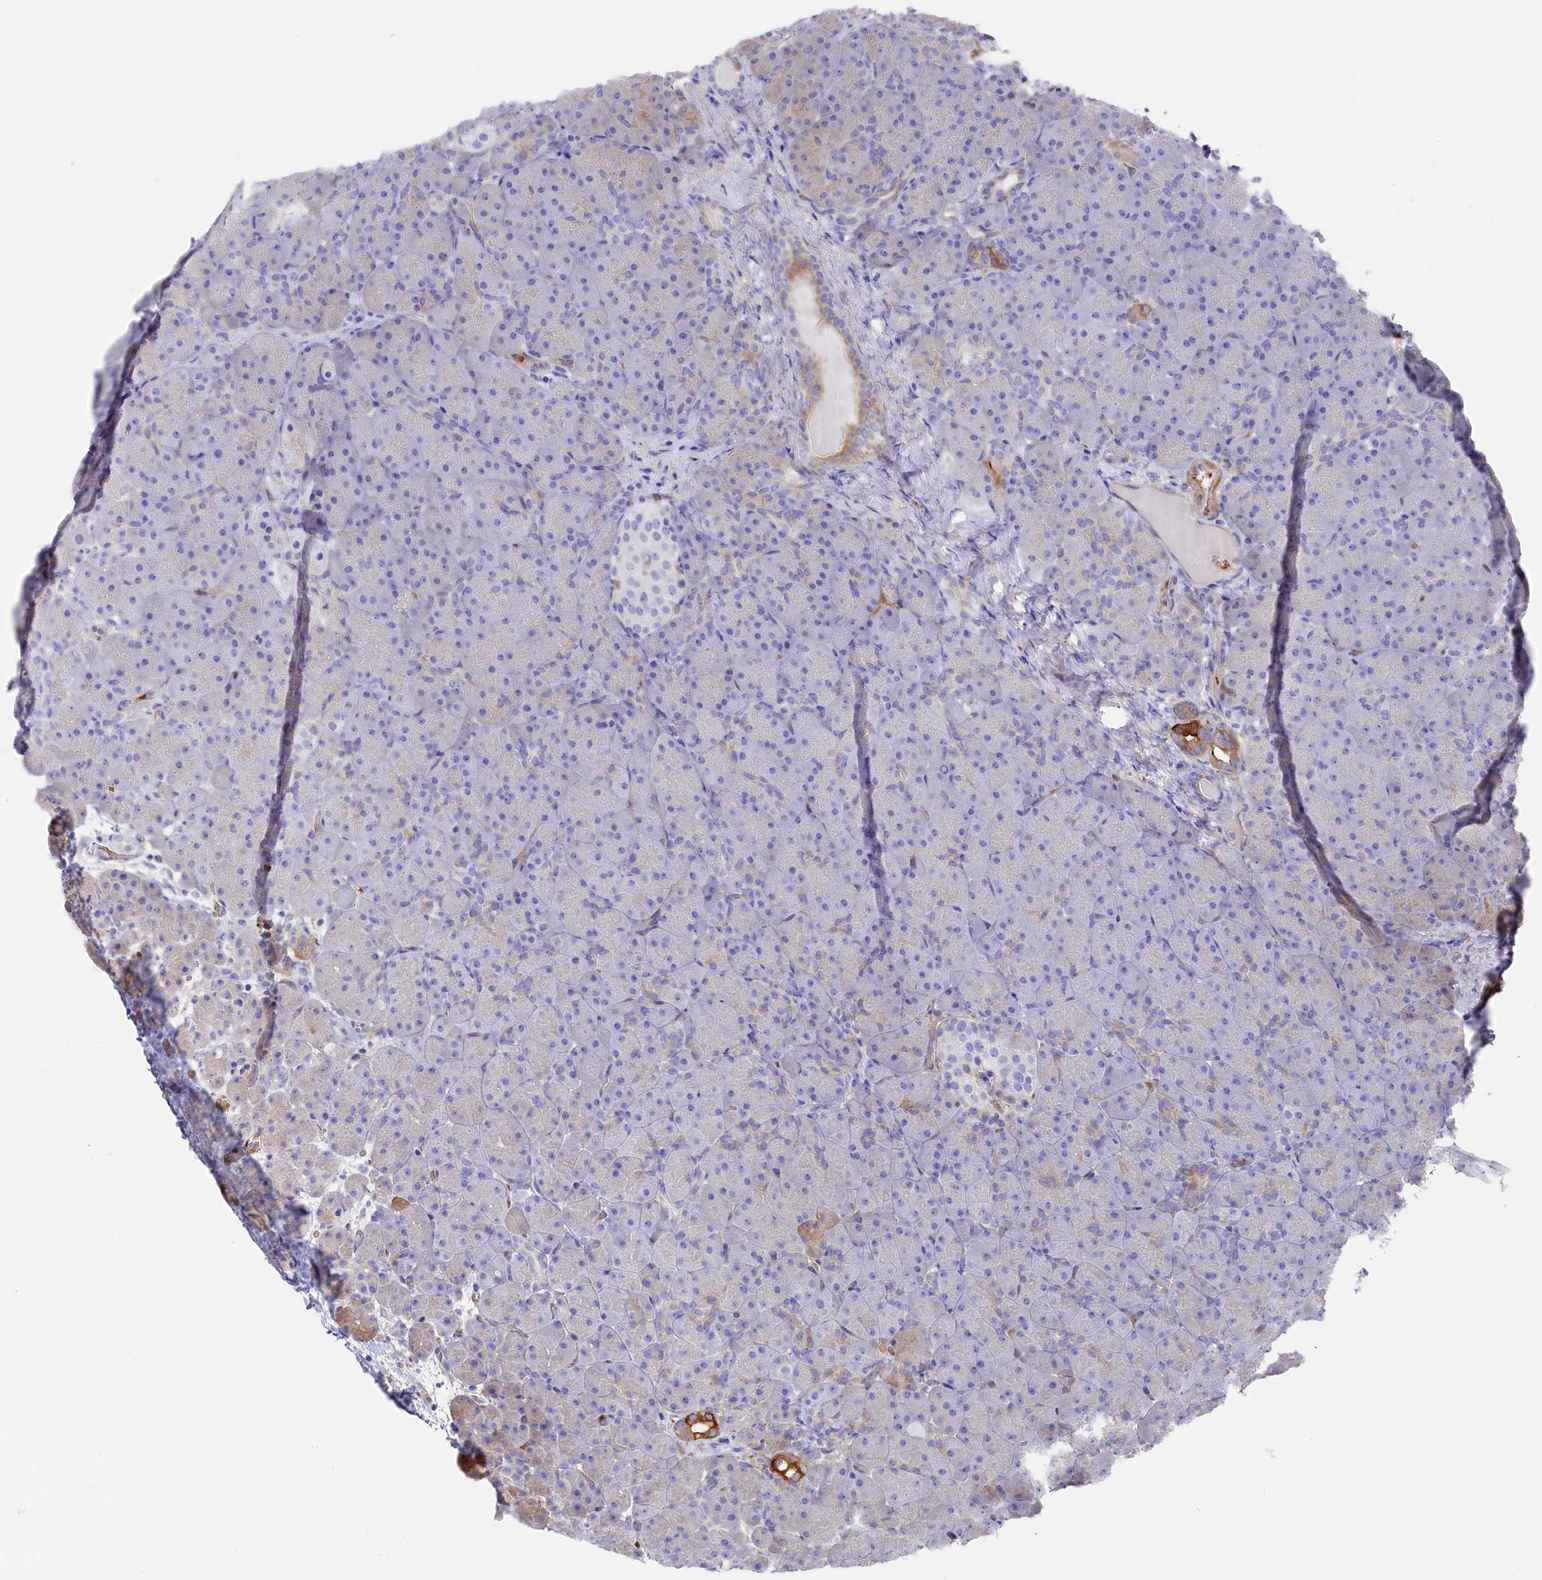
{"staining": {"intensity": "moderate", "quantity": "<25%", "location": "cytoplasmic/membranous"}, "tissue": "pancreas", "cell_type": "Exocrine glandular cells", "image_type": "normal", "snomed": [{"axis": "morphology", "description": "Normal tissue, NOS"}, {"axis": "topography", "description": "Pancreas"}], "caption": "A low amount of moderate cytoplasmic/membranous expression is identified in about <25% of exocrine glandular cells in normal pancreas. The protein is shown in brown color, while the nuclei are stained blue.", "gene": "LHFPL4", "patient": {"sex": "male", "age": 66}}